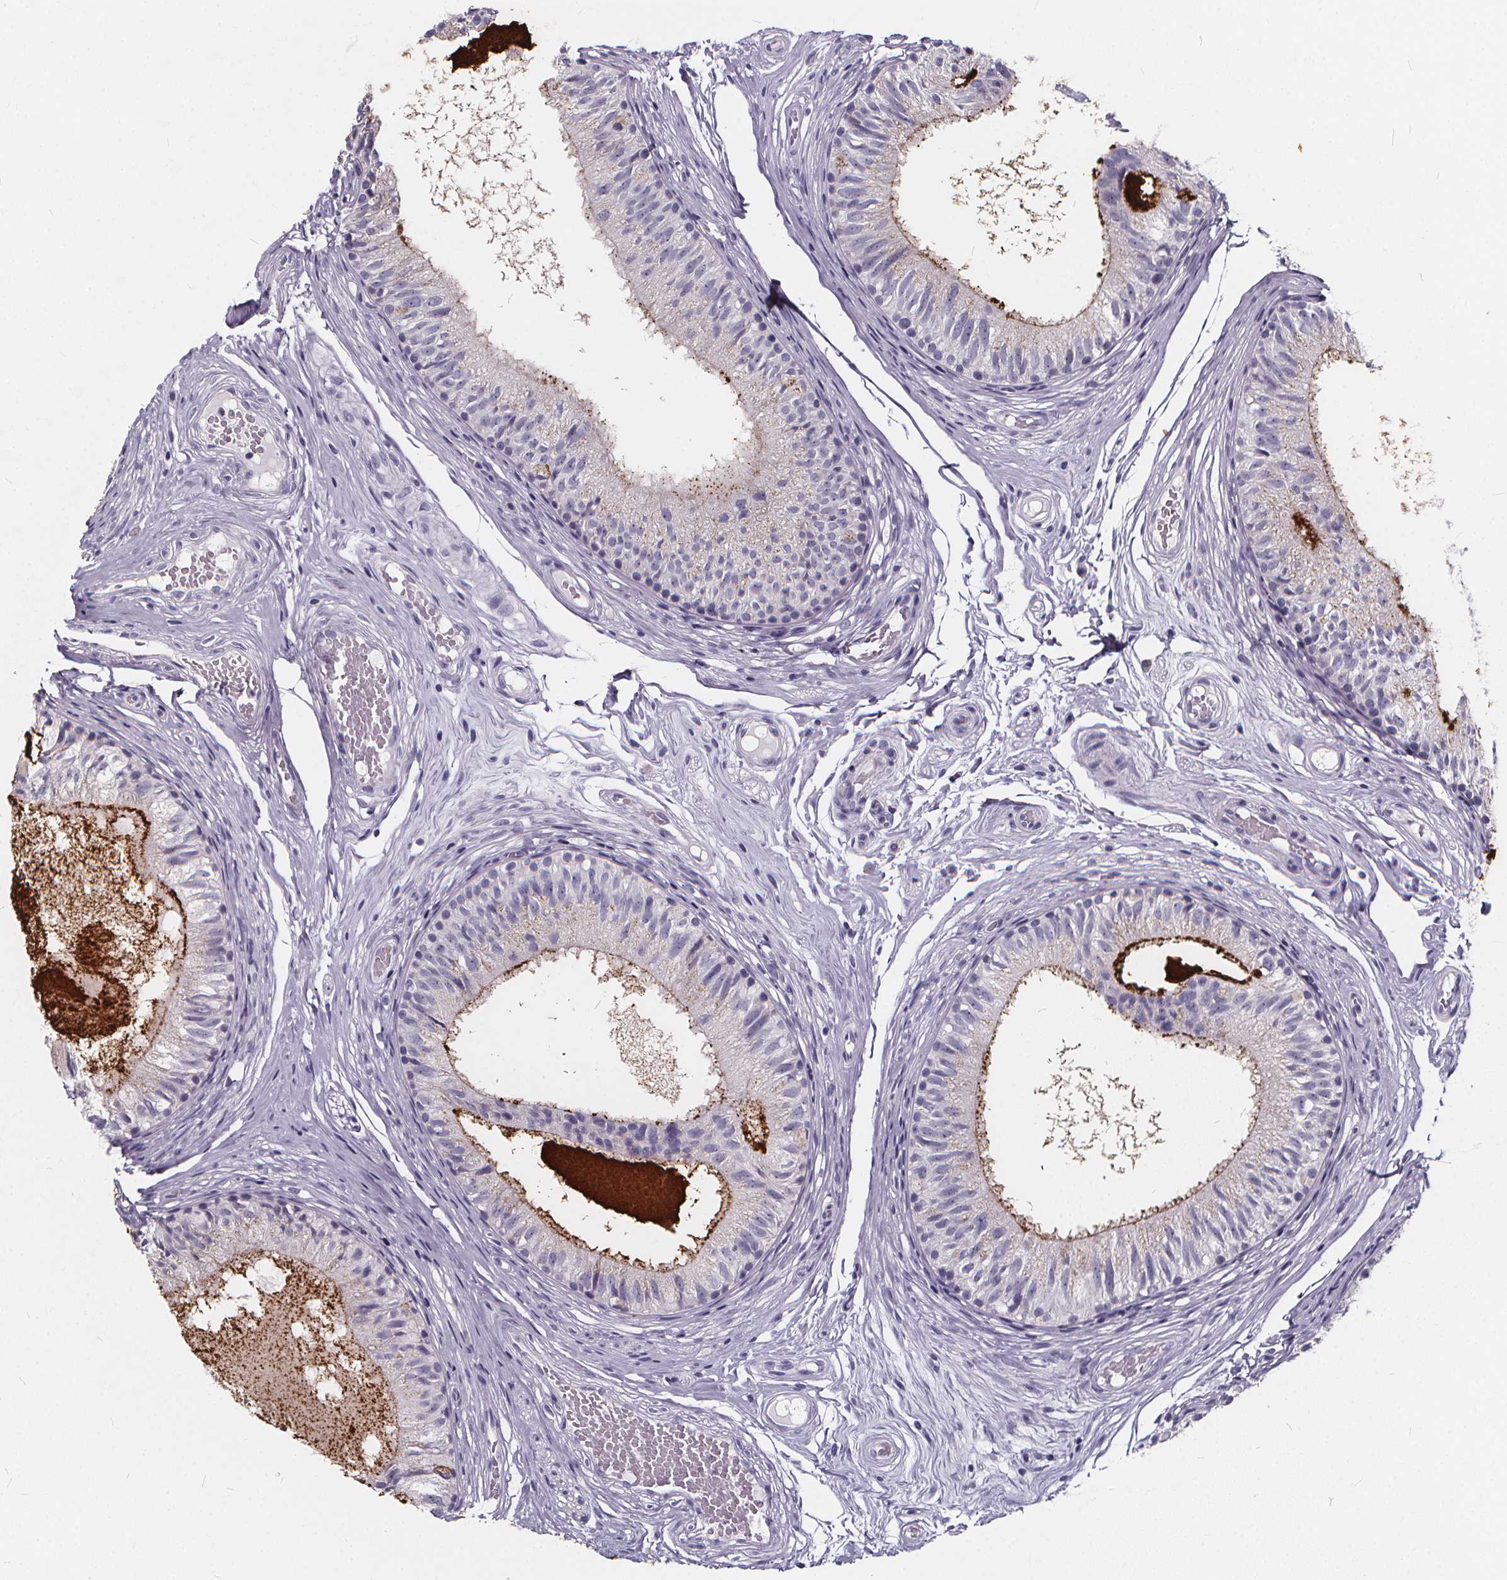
{"staining": {"intensity": "strong", "quantity": "<25%", "location": "cytoplasmic/membranous"}, "tissue": "epididymis", "cell_type": "Glandular cells", "image_type": "normal", "snomed": [{"axis": "morphology", "description": "Normal tissue, NOS"}, {"axis": "topography", "description": "Epididymis"}], "caption": "Immunohistochemistry (DAB (3,3'-diaminobenzidine)) staining of unremarkable epididymis demonstrates strong cytoplasmic/membranous protein staining in about <25% of glandular cells. (IHC, brightfield microscopy, high magnification).", "gene": "SPEF2", "patient": {"sex": "male", "age": 29}}